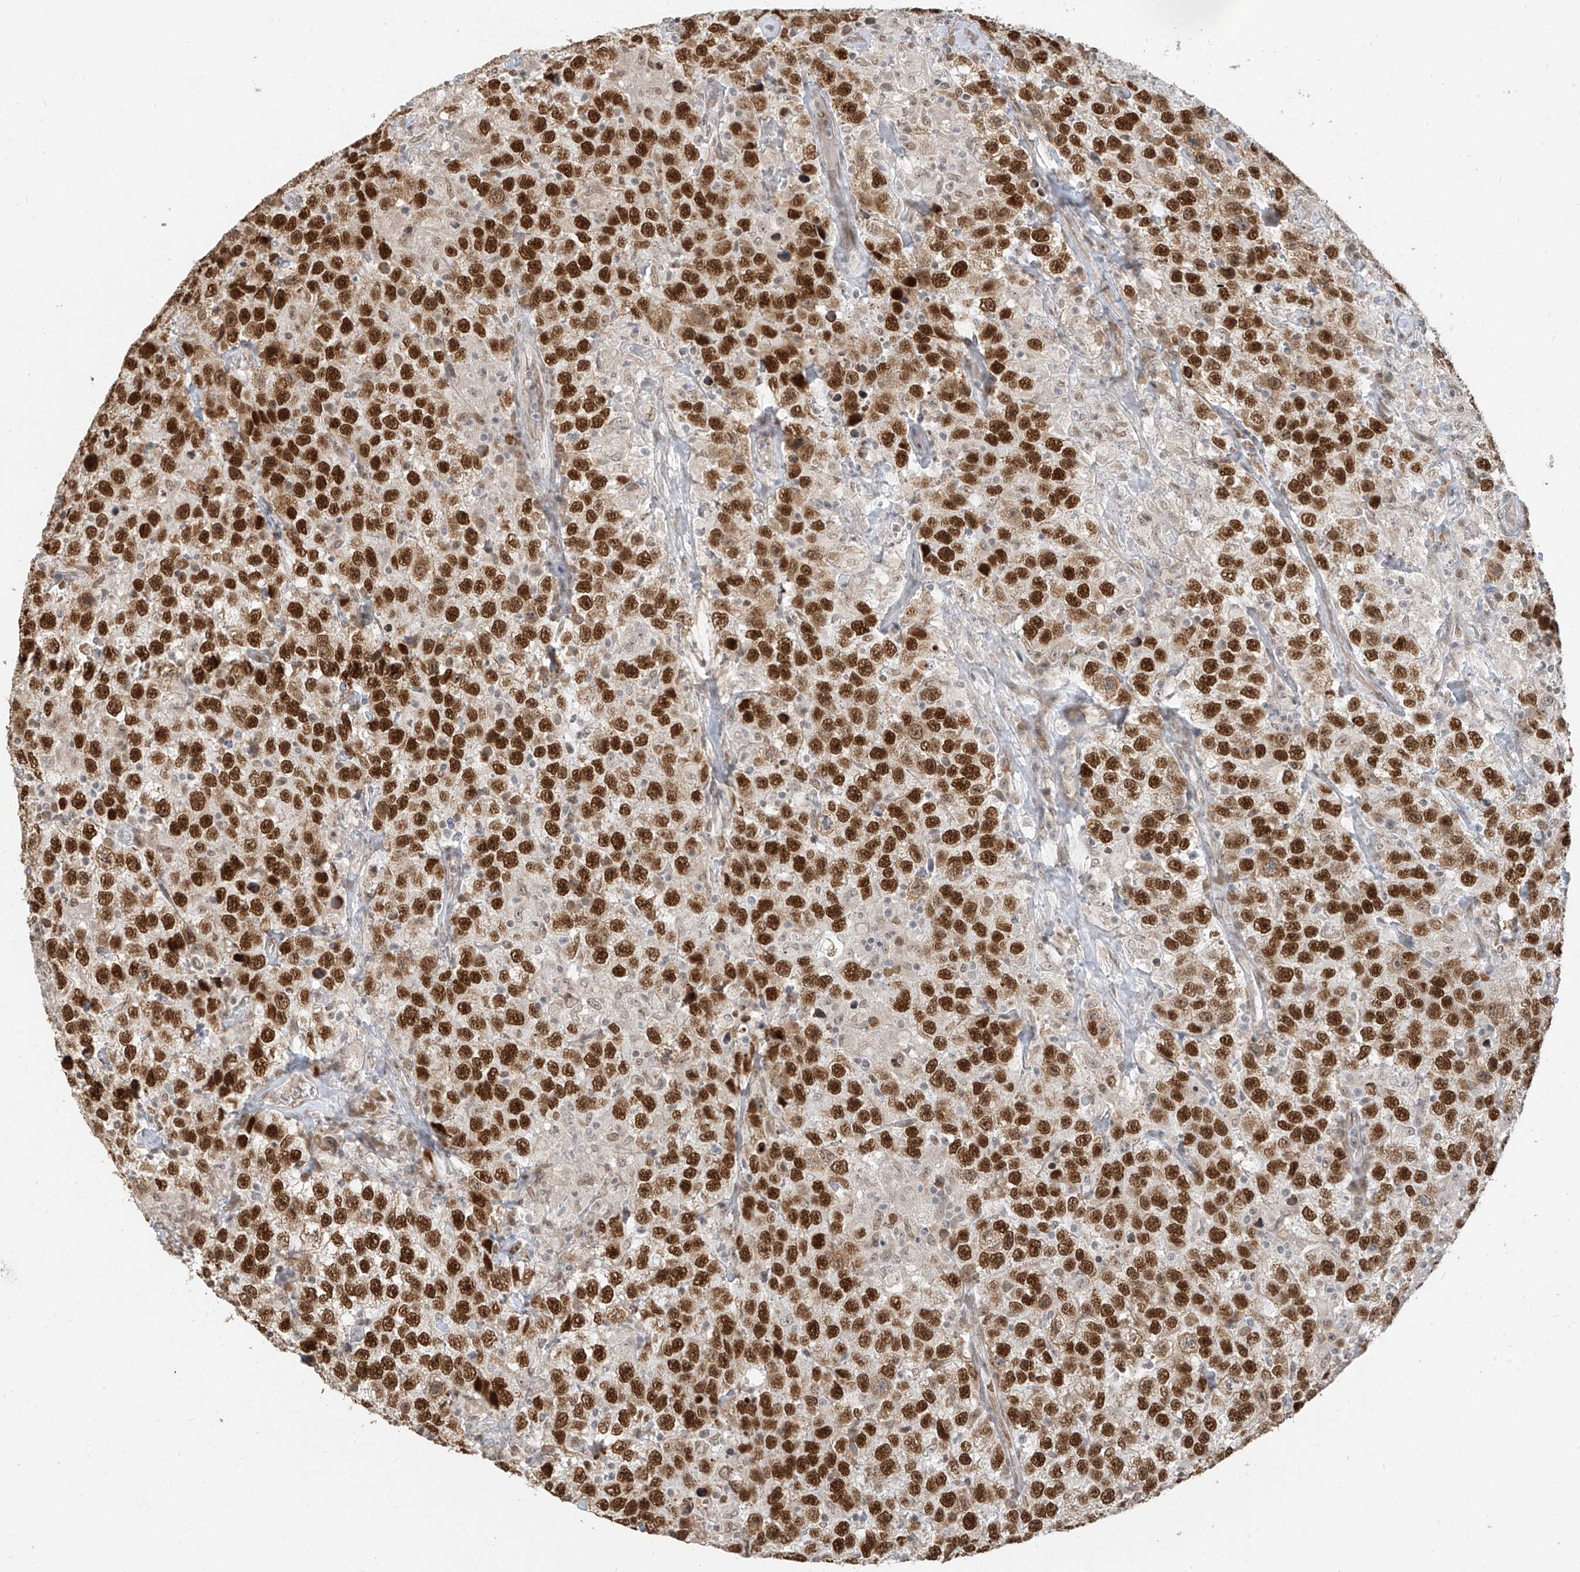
{"staining": {"intensity": "strong", "quantity": ">75%", "location": "nuclear"}, "tissue": "testis cancer", "cell_type": "Tumor cells", "image_type": "cancer", "snomed": [{"axis": "morphology", "description": "Seminoma, NOS"}, {"axis": "topography", "description": "Testis"}], "caption": "Immunohistochemistry (IHC) histopathology image of neoplastic tissue: human seminoma (testis) stained using IHC displays high levels of strong protein expression localized specifically in the nuclear of tumor cells, appearing as a nuclear brown color.", "gene": "ZMYM2", "patient": {"sex": "male", "age": 41}}